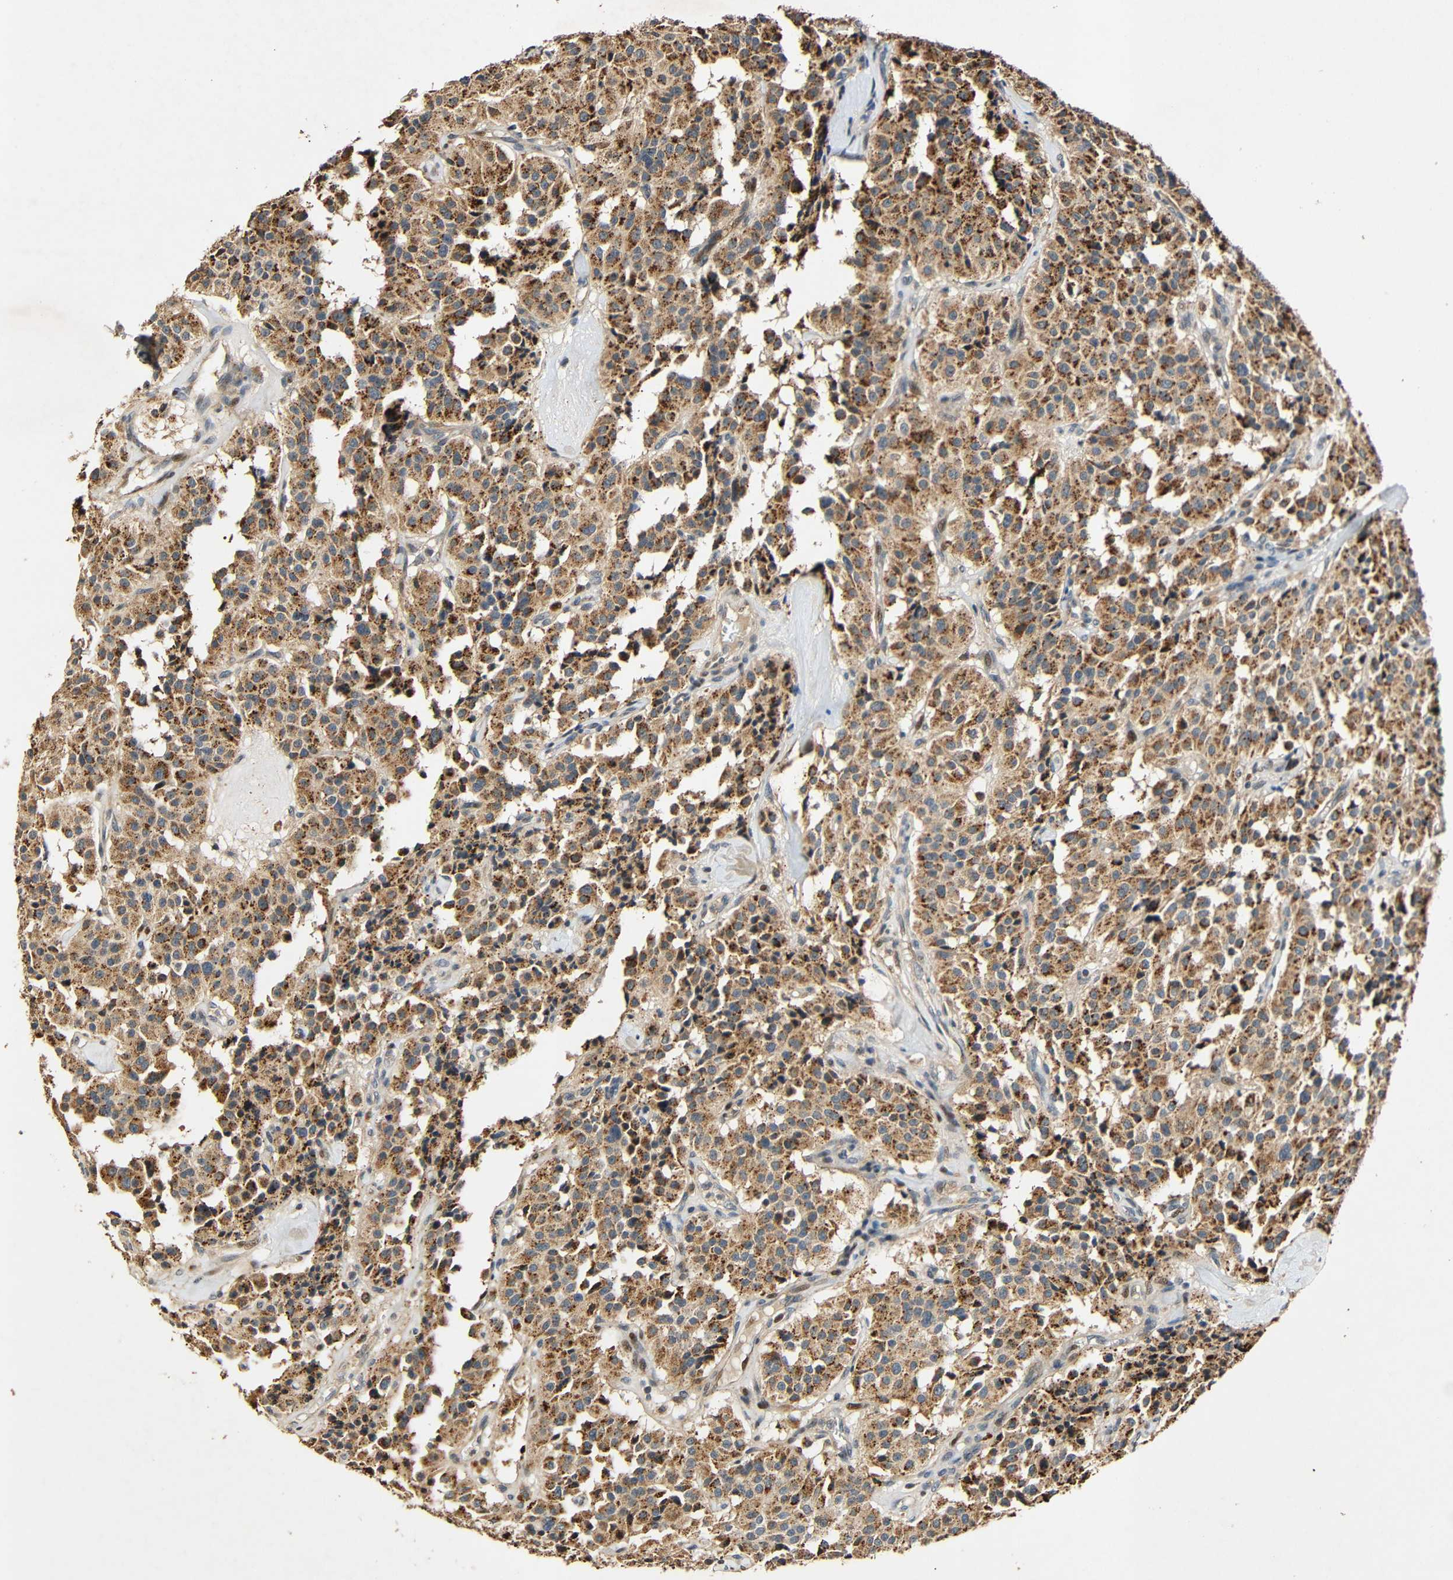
{"staining": {"intensity": "strong", "quantity": ">75%", "location": "cytoplasmic/membranous"}, "tissue": "carcinoid", "cell_type": "Tumor cells", "image_type": "cancer", "snomed": [{"axis": "morphology", "description": "Carcinoid, malignant, NOS"}, {"axis": "topography", "description": "Lung"}], "caption": "Immunohistochemical staining of human carcinoid (malignant) displays strong cytoplasmic/membranous protein positivity in approximately >75% of tumor cells.", "gene": "KAZALD1", "patient": {"sex": "male", "age": 30}}